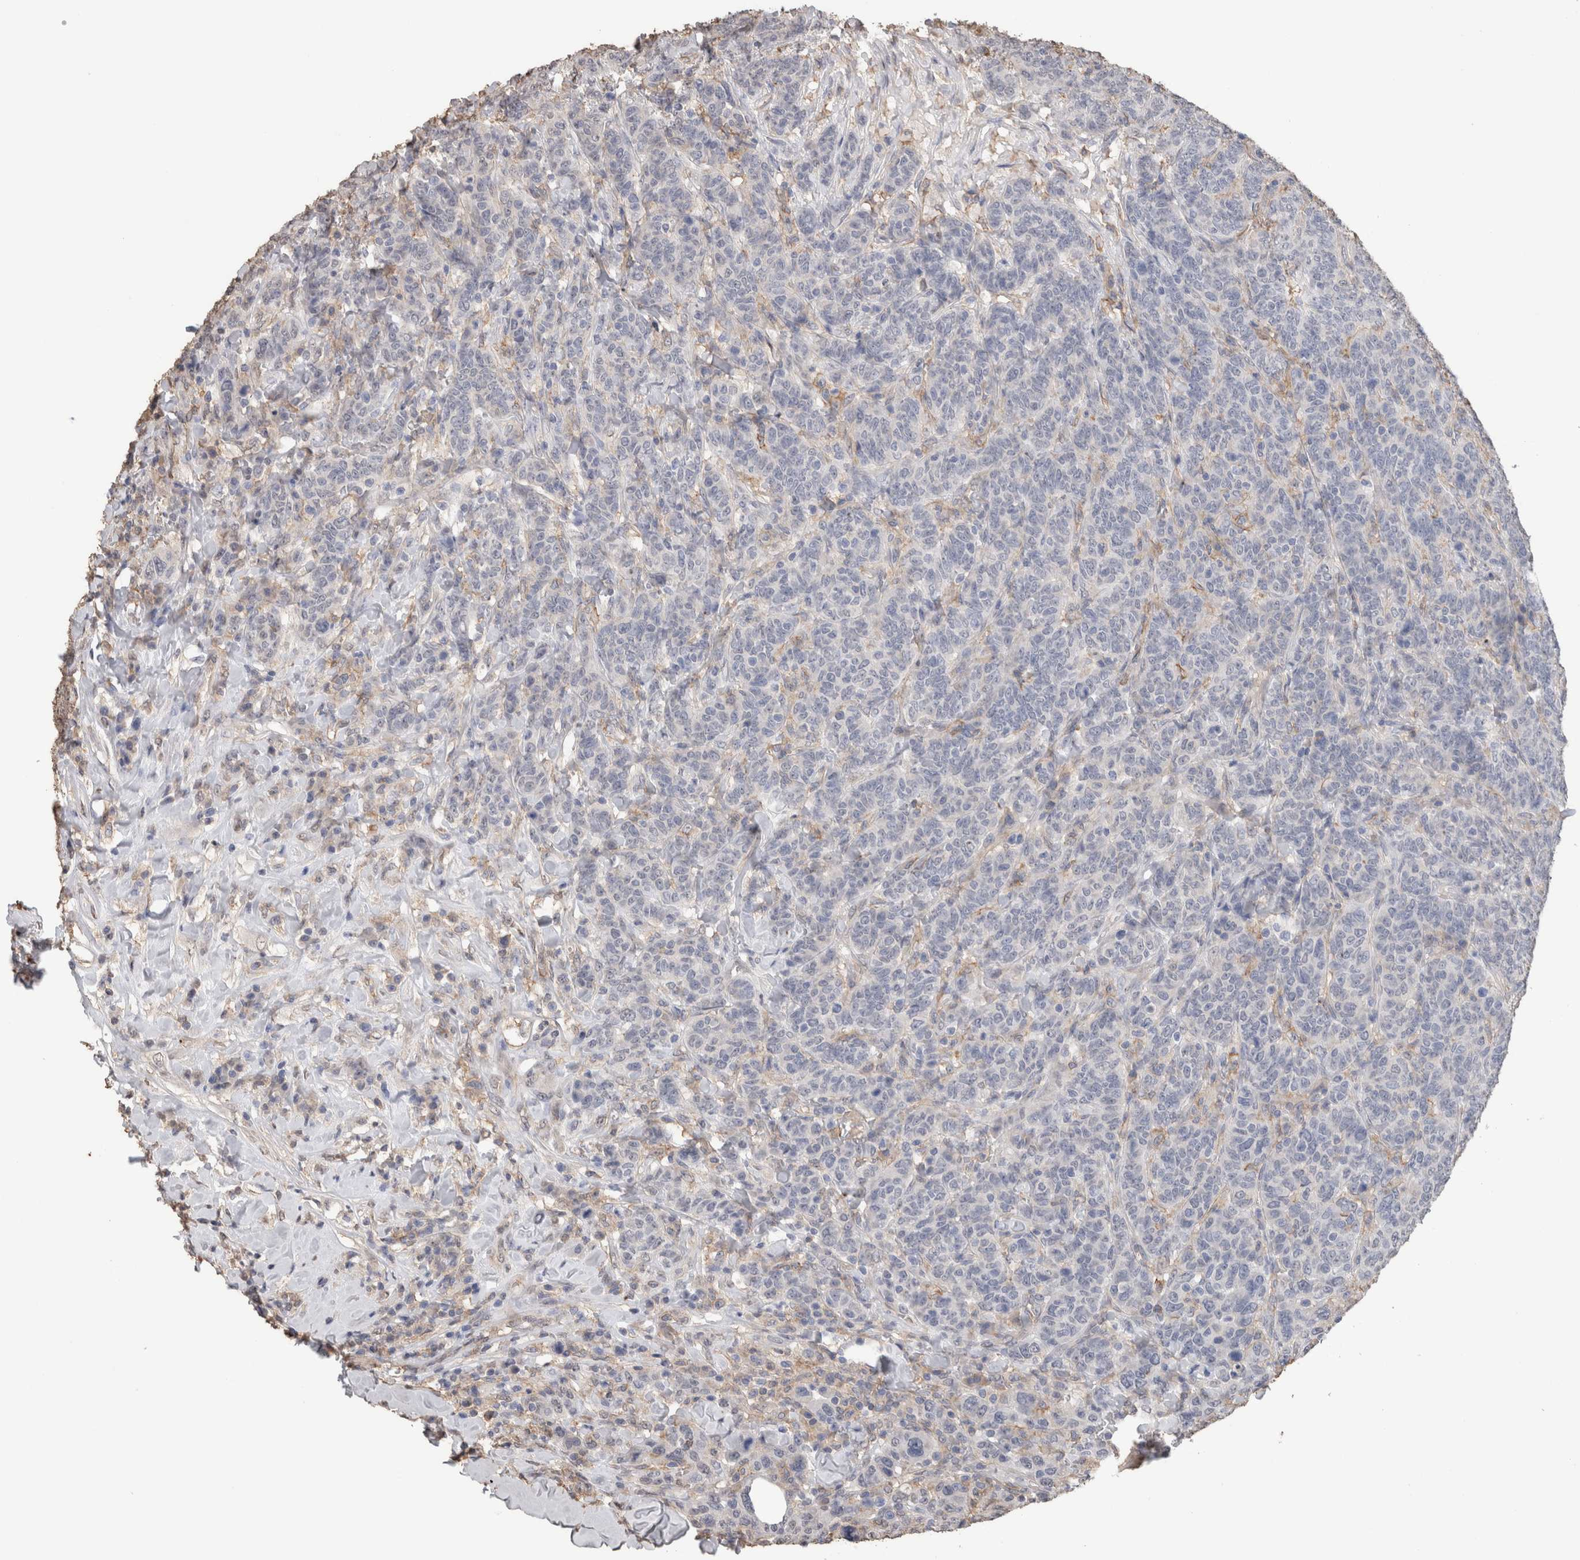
{"staining": {"intensity": "negative", "quantity": "none", "location": "none"}, "tissue": "breast cancer", "cell_type": "Tumor cells", "image_type": "cancer", "snomed": [{"axis": "morphology", "description": "Duct carcinoma"}, {"axis": "topography", "description": "Breast"}], "caption": "DAB (3,3'-diaminobenzidine) immunohistochemical staining of human infiltrating ductal carcinoma (breast) reveals no significant expression in tumor cells.", "gene": "S100A10", "patient": {"sex": "female", "age": 37}}